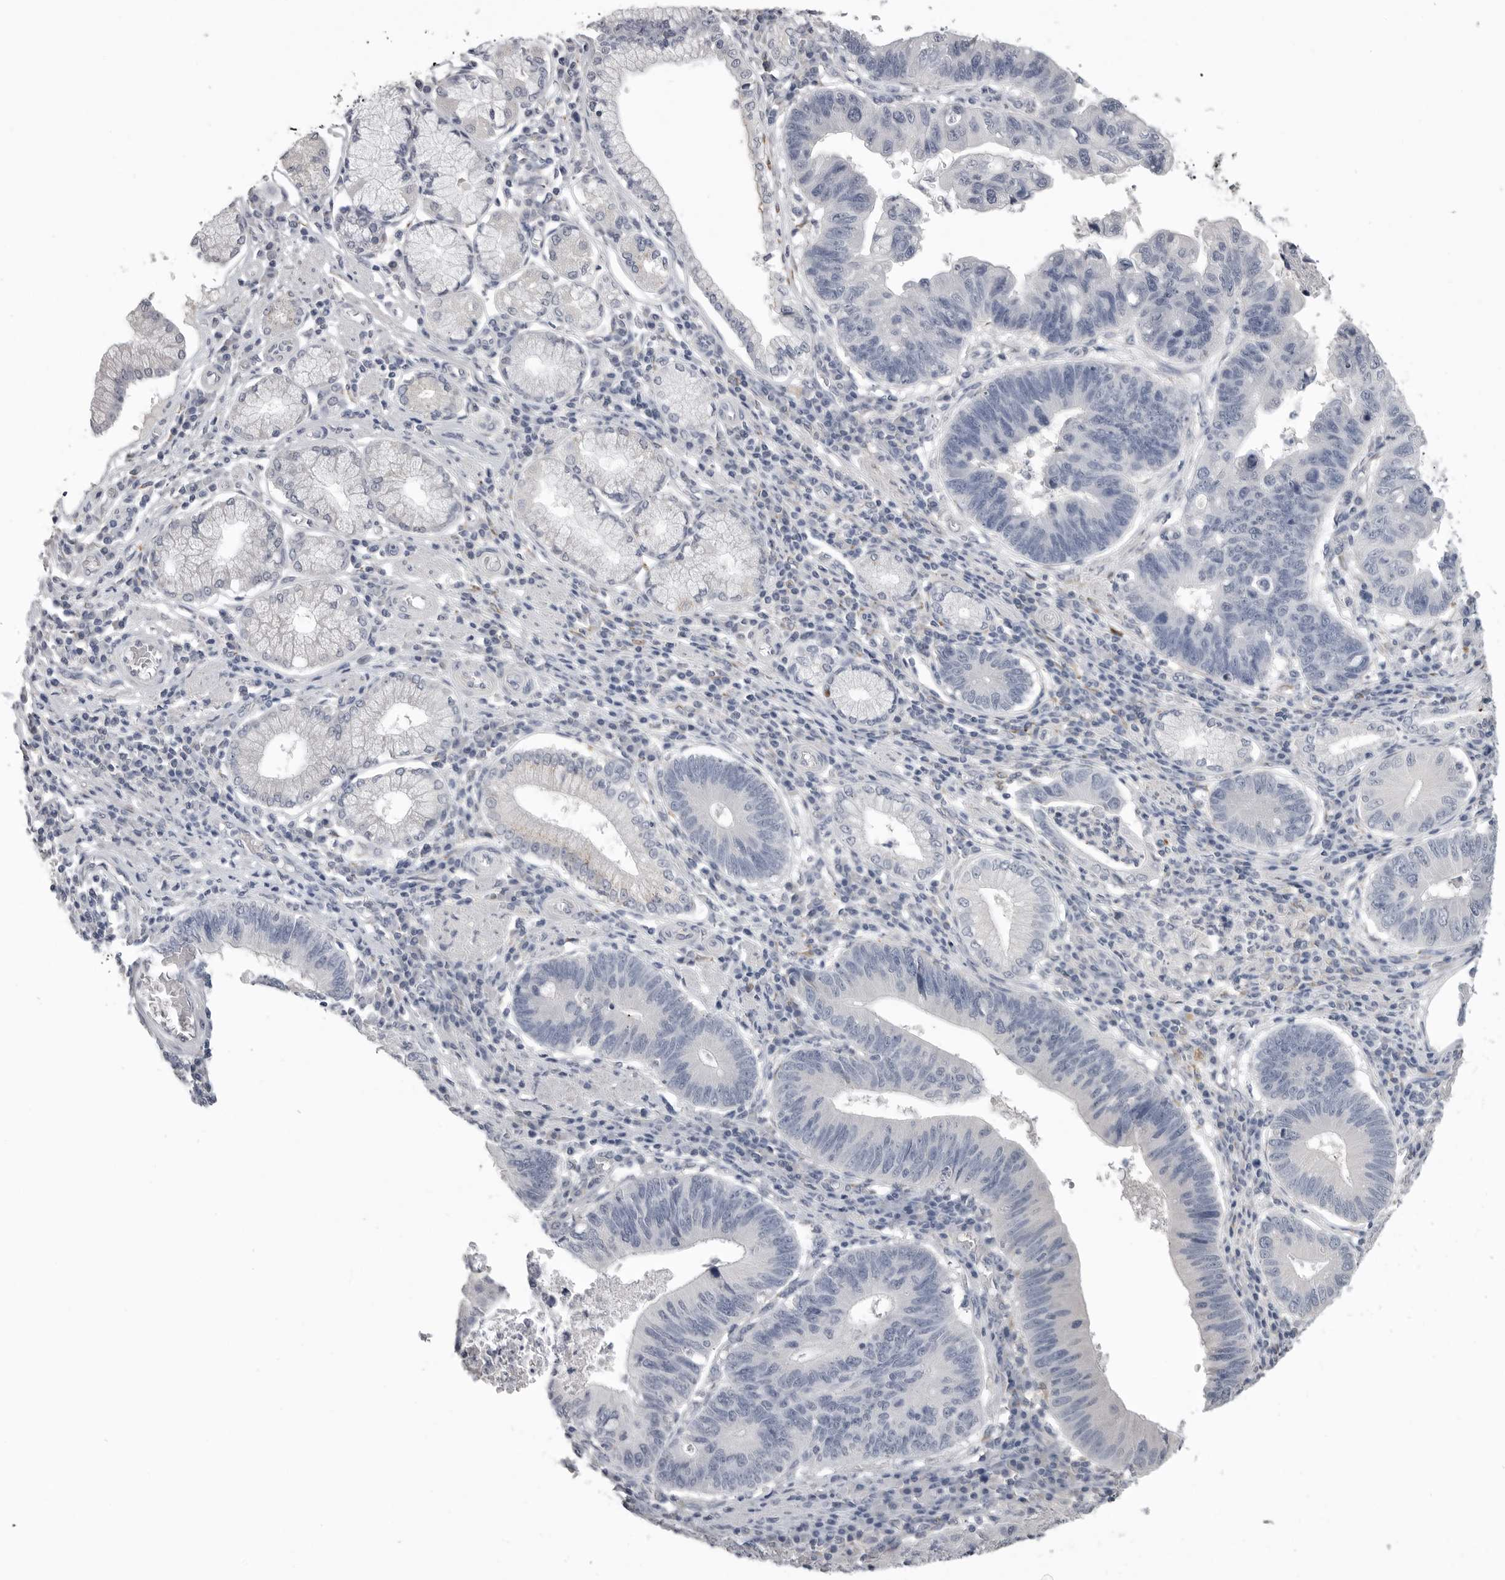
{"staining": {"intensity": "negative", "quantity": "none", "location": "none"}, "tissue": "stomach cancer", "cell_type": "Tumor cells", "image_type": "cancer", "snomed": [{"axis": "morphology", "description": "Adenocarcinoma, NOS"}, {"axis": "topography", "description": "Stomach"}], "caption": "High magnification brightfield microscopy of adenocarcinoma (stomach) stained with DAB (3,3'-diaminobenzidine) (brown) and counterstained with hematoxylin (blue): tumor cells show no significant staining.", "gene": "SERPING1", "patient": {"sex": "male", "age": 59}}